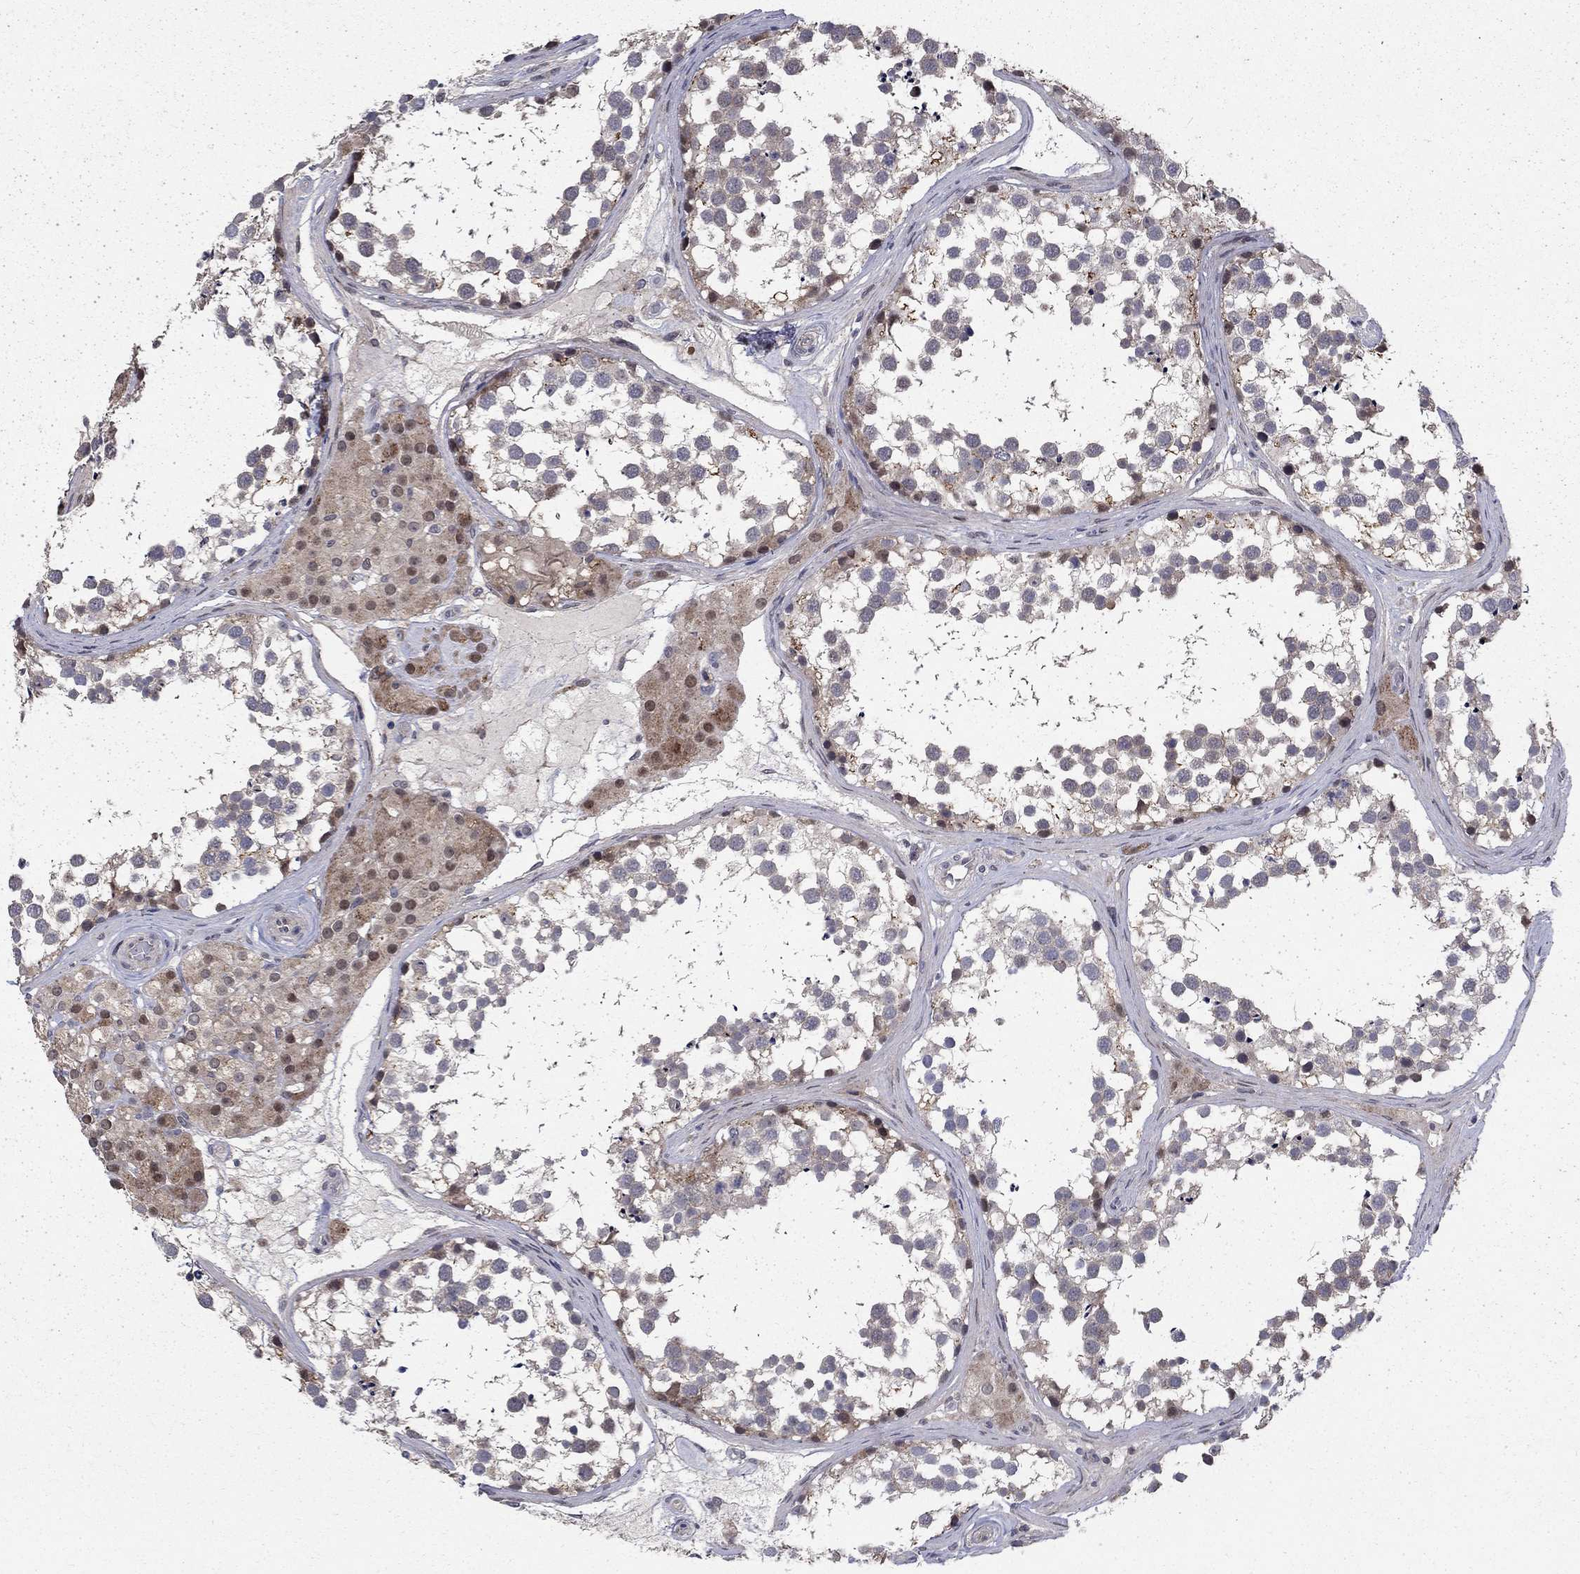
{"staining": {"intensity": "weak", "quantity": "<25%", "location": "cytoplasmic/membranous"}, "tissue": "testis", "cell_type": "Cells in seminiferous ducts", "image_type": "normal", "snomed": [{"axis": "morphology", "description": "Normal tissue, NOS"}, {"axis": "morphology", "description": "Seminoma, NOS"}, {"axis": "topography", "description": "Testis"}], "caption": "IHC micrograph of normal testis: testis stained with DAB displays no significant protein expression in cells in seminiferous ducts.", "gene": "FAM3B", "patient": {"sex": "male", "age": 65}}